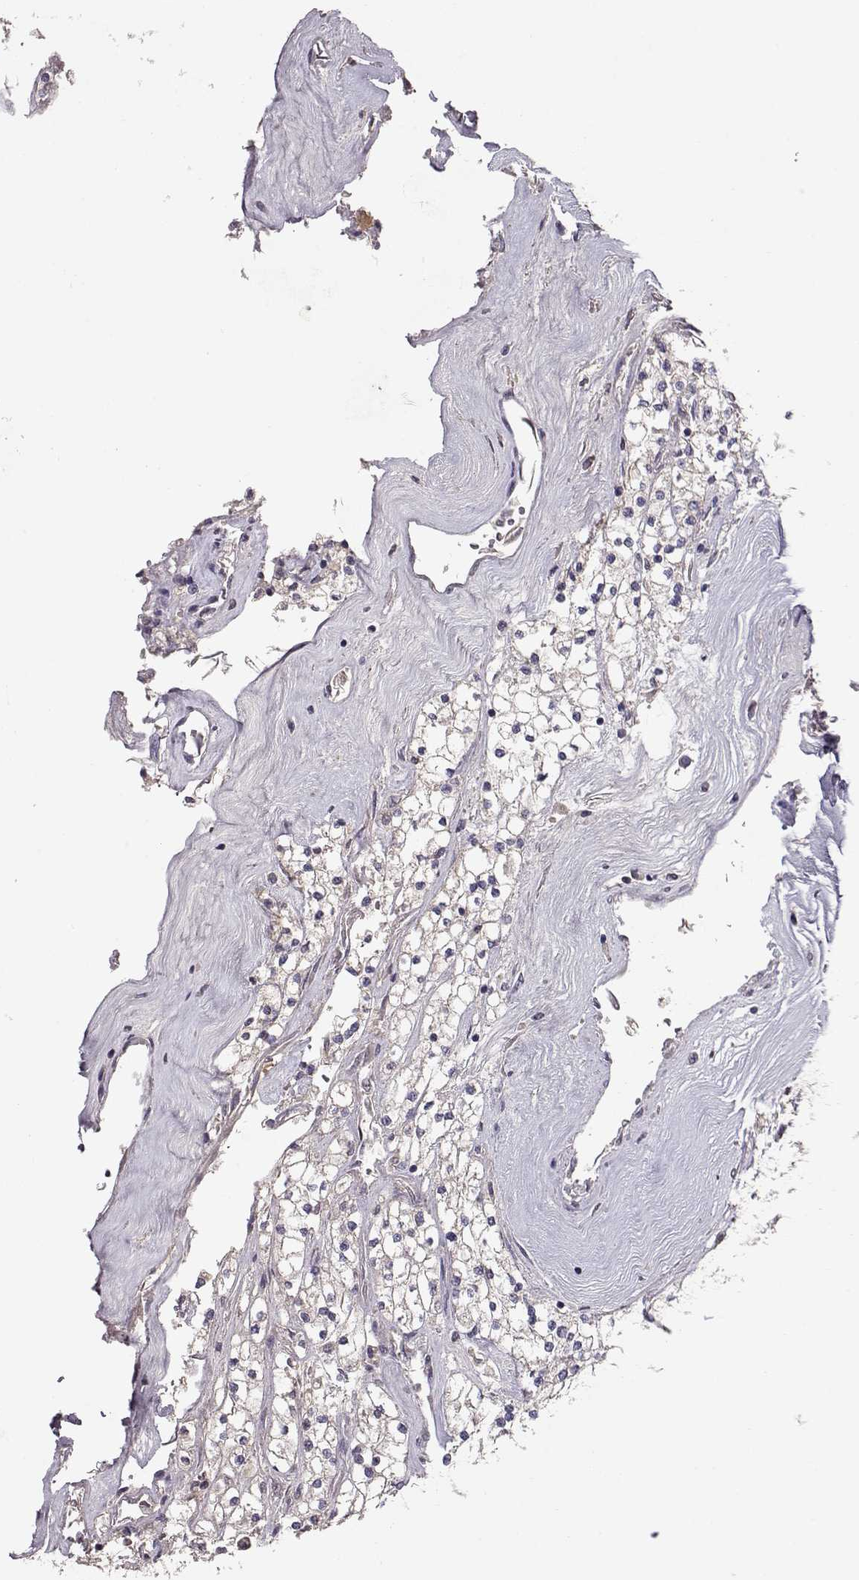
{"staining": {"intensity": "negative", "quantity": "none", "location": "none"}, "tissue": "renal cancer", "cell_type": "Tumor cells", "image_type": "cancer", "snomed": [{"axis": "morphology", "description": "Adenocarcinoma, NOS"}, {"axis": "topography", "description": "Kidney"}], "caption": "Immunohistochemical staining of human adenocarcinoma (renal) exhibits no significant expression in tumor cells.", "gene": "PMCH", "patient": {"sex": "male", "age": 80}}